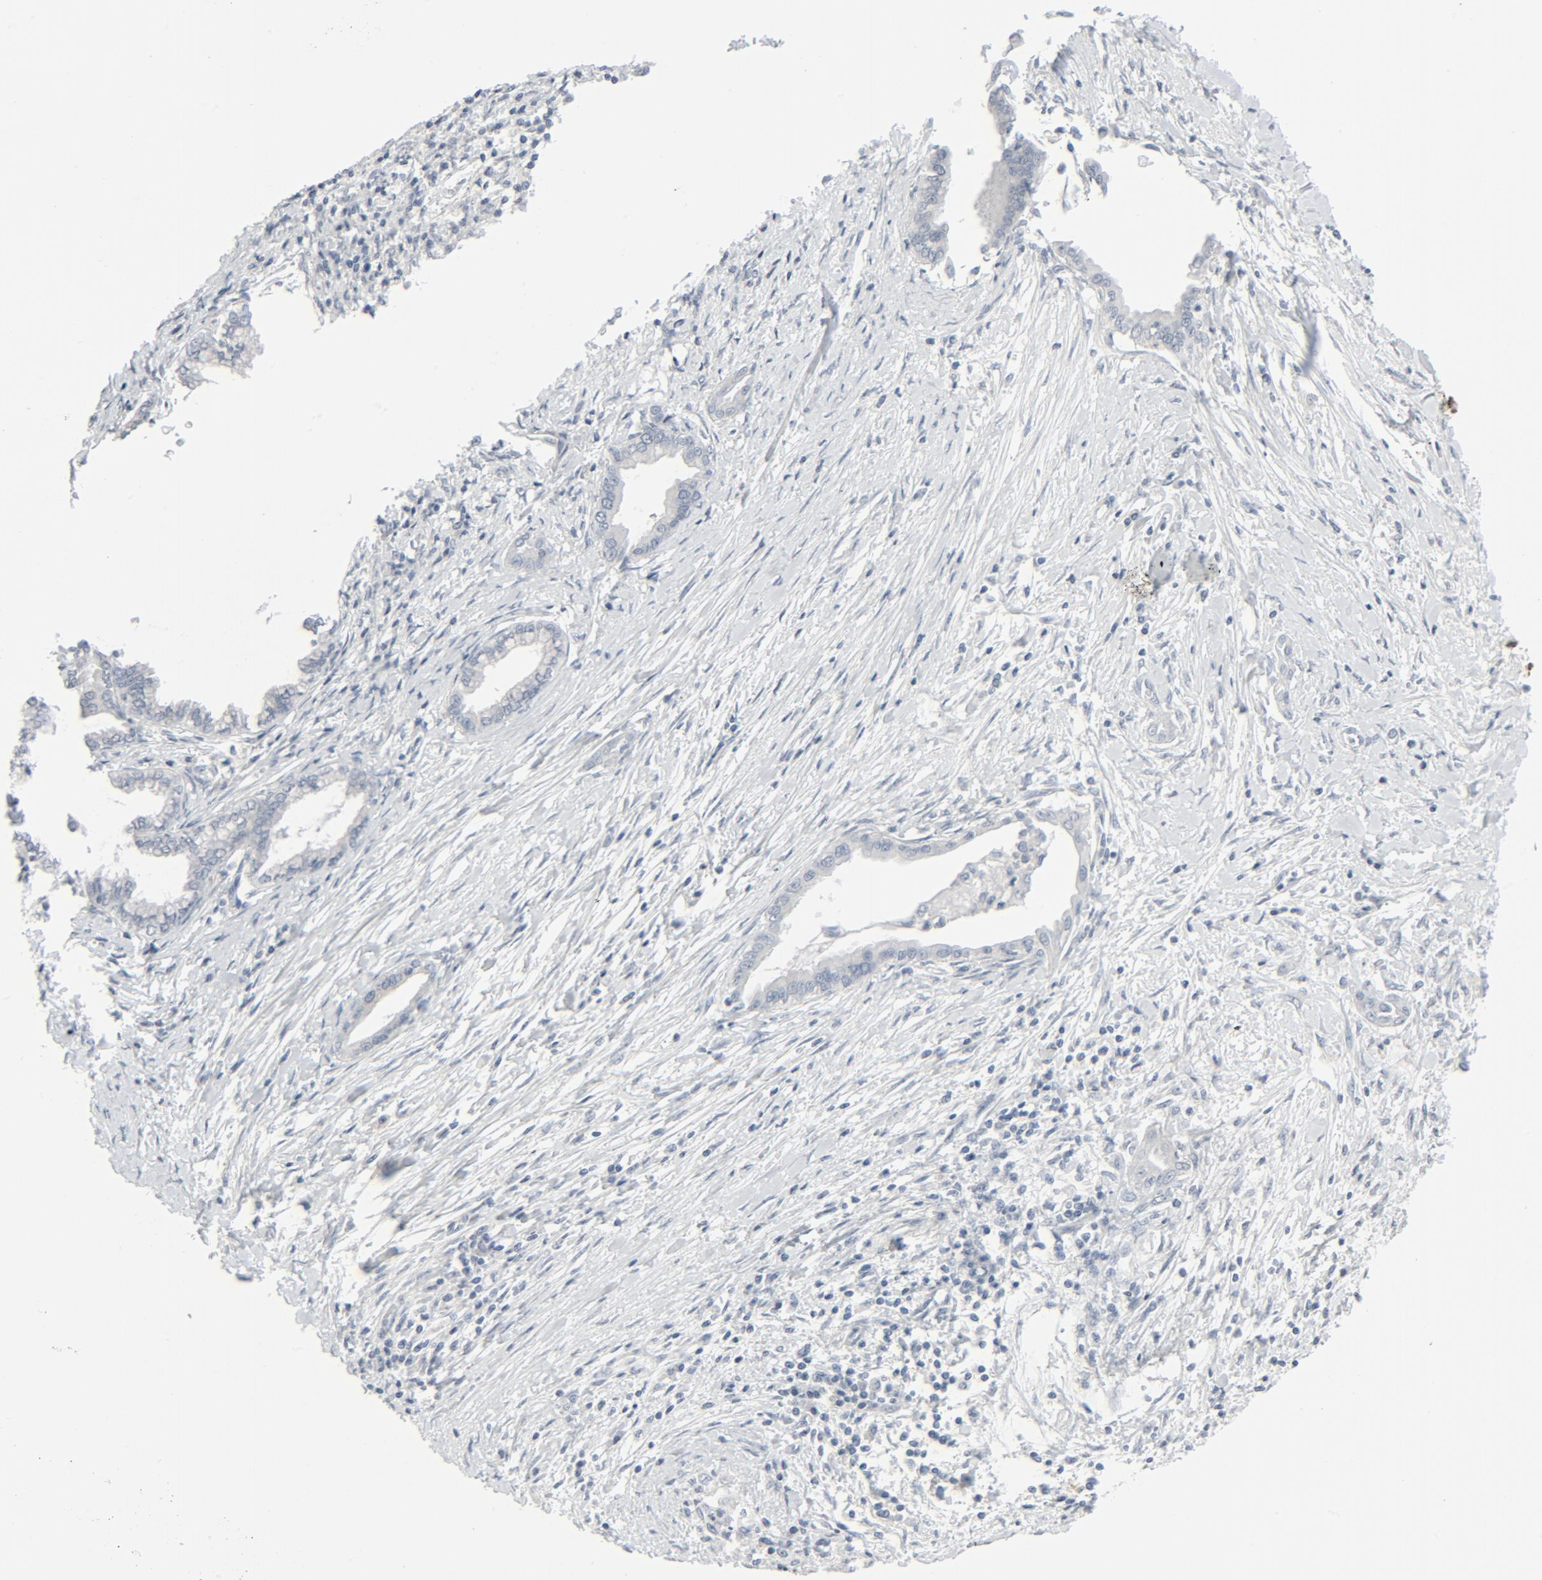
{"staining": {"intensity": "negative", "quantity": "none", "location": "none"}, "tissue": "pancreatic cancer", "cell_type": "Tumor cells", "image_type": "cancer", "snomed": [{"axis": "morphology", "description": "Adenocarcinoma, NOS"}, {"axis": "topography", "description": "Pancreas"}], "caption": "The image exhibits no staining of tumor cells in pancreatic adenocarcinoma.", "gene": "FGFR3", "patient": {"sex": "female", "age": 64}}